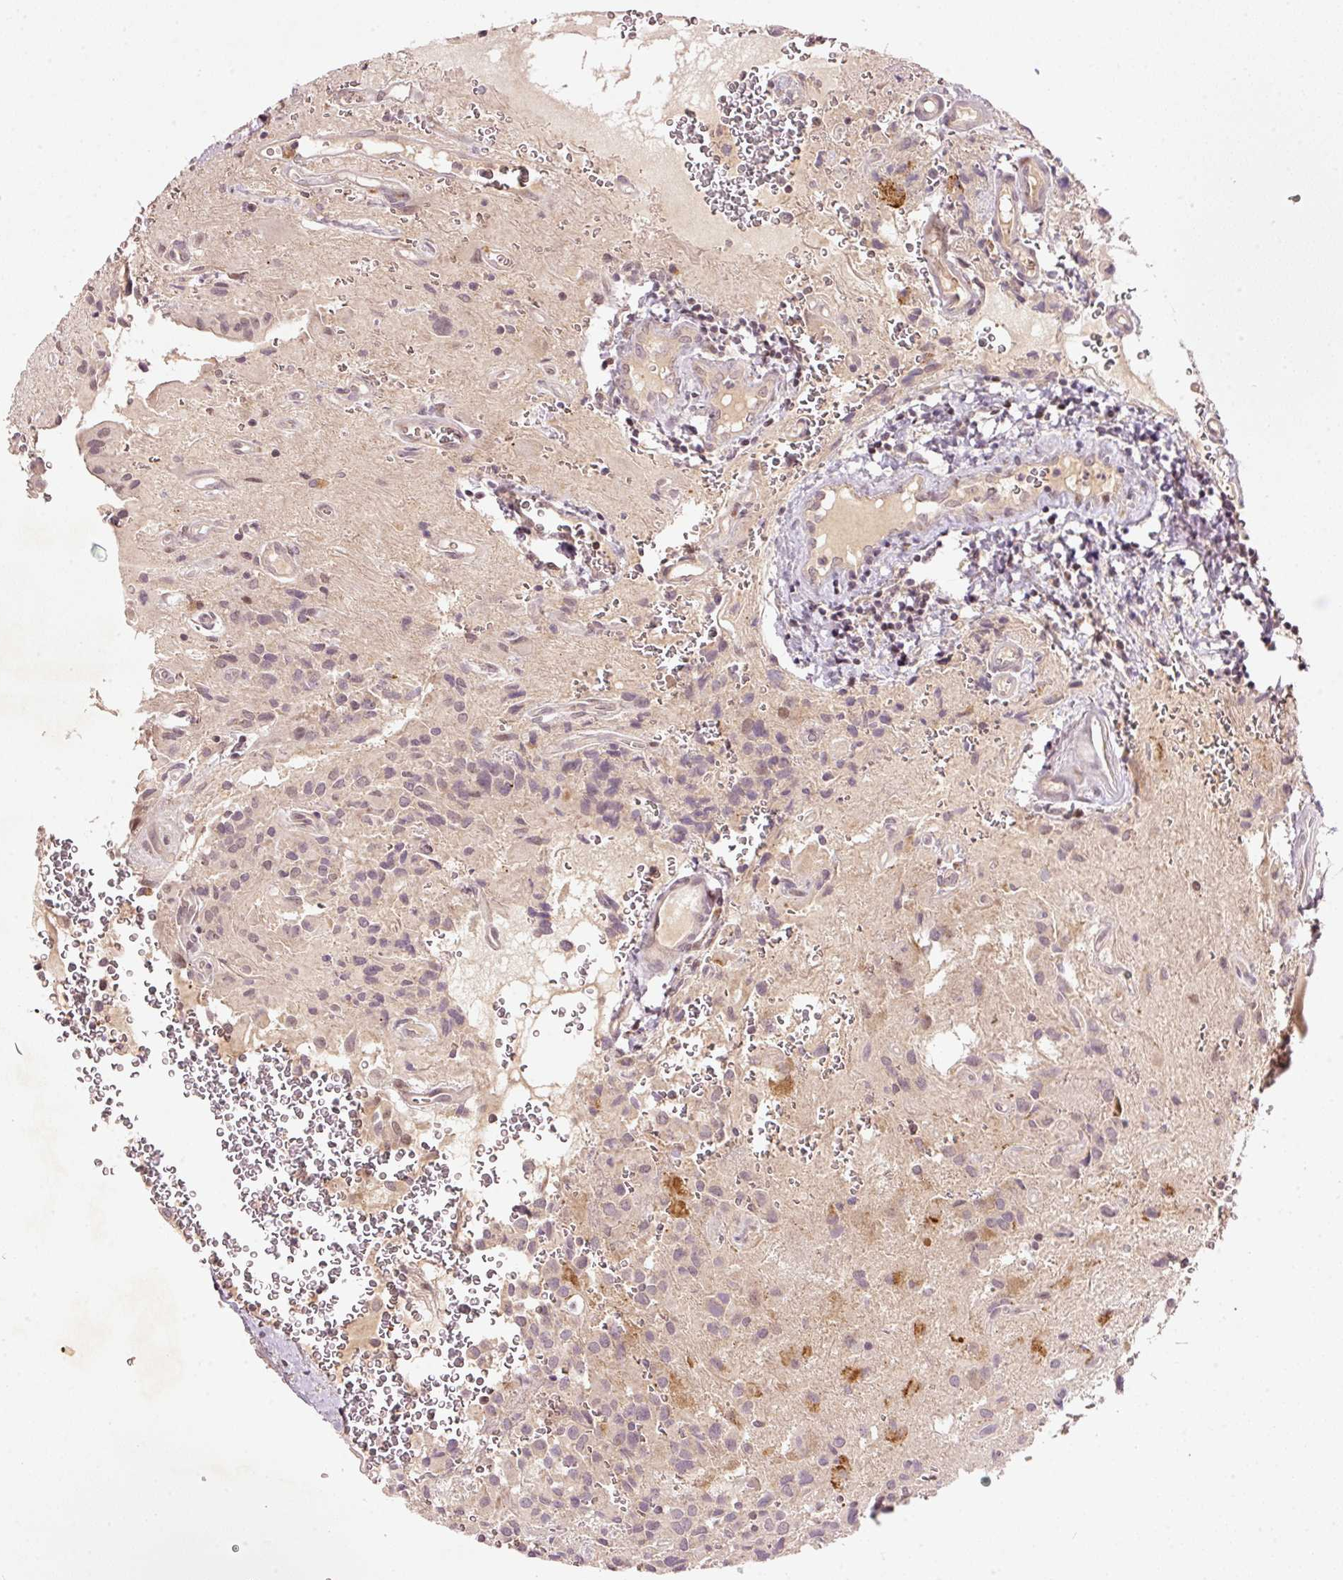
{"staining": {"intensity": "strong", "quantity": "<25%", "location": "cytoplasmic/membranous"}, "tissue": "glioma", "cell_type": "Tumor cells", "image_type": "cancer", "snomed": [{"axis": "morphology", "description": "Glioma, malignant, Low grade"}, {"axis": "topography", "description": "Brain"}], "caption": "High-magnification brightfield microscopy of glioma stained with DAB (brown) and counterstained with hematoxylin (blue). tumor cells exhibit strong cytoplasmic/membranous expression is identified in approximately<25% of cells.", "gene": "PCDHB1", "patient": {"sex": "male", "age": 56}}